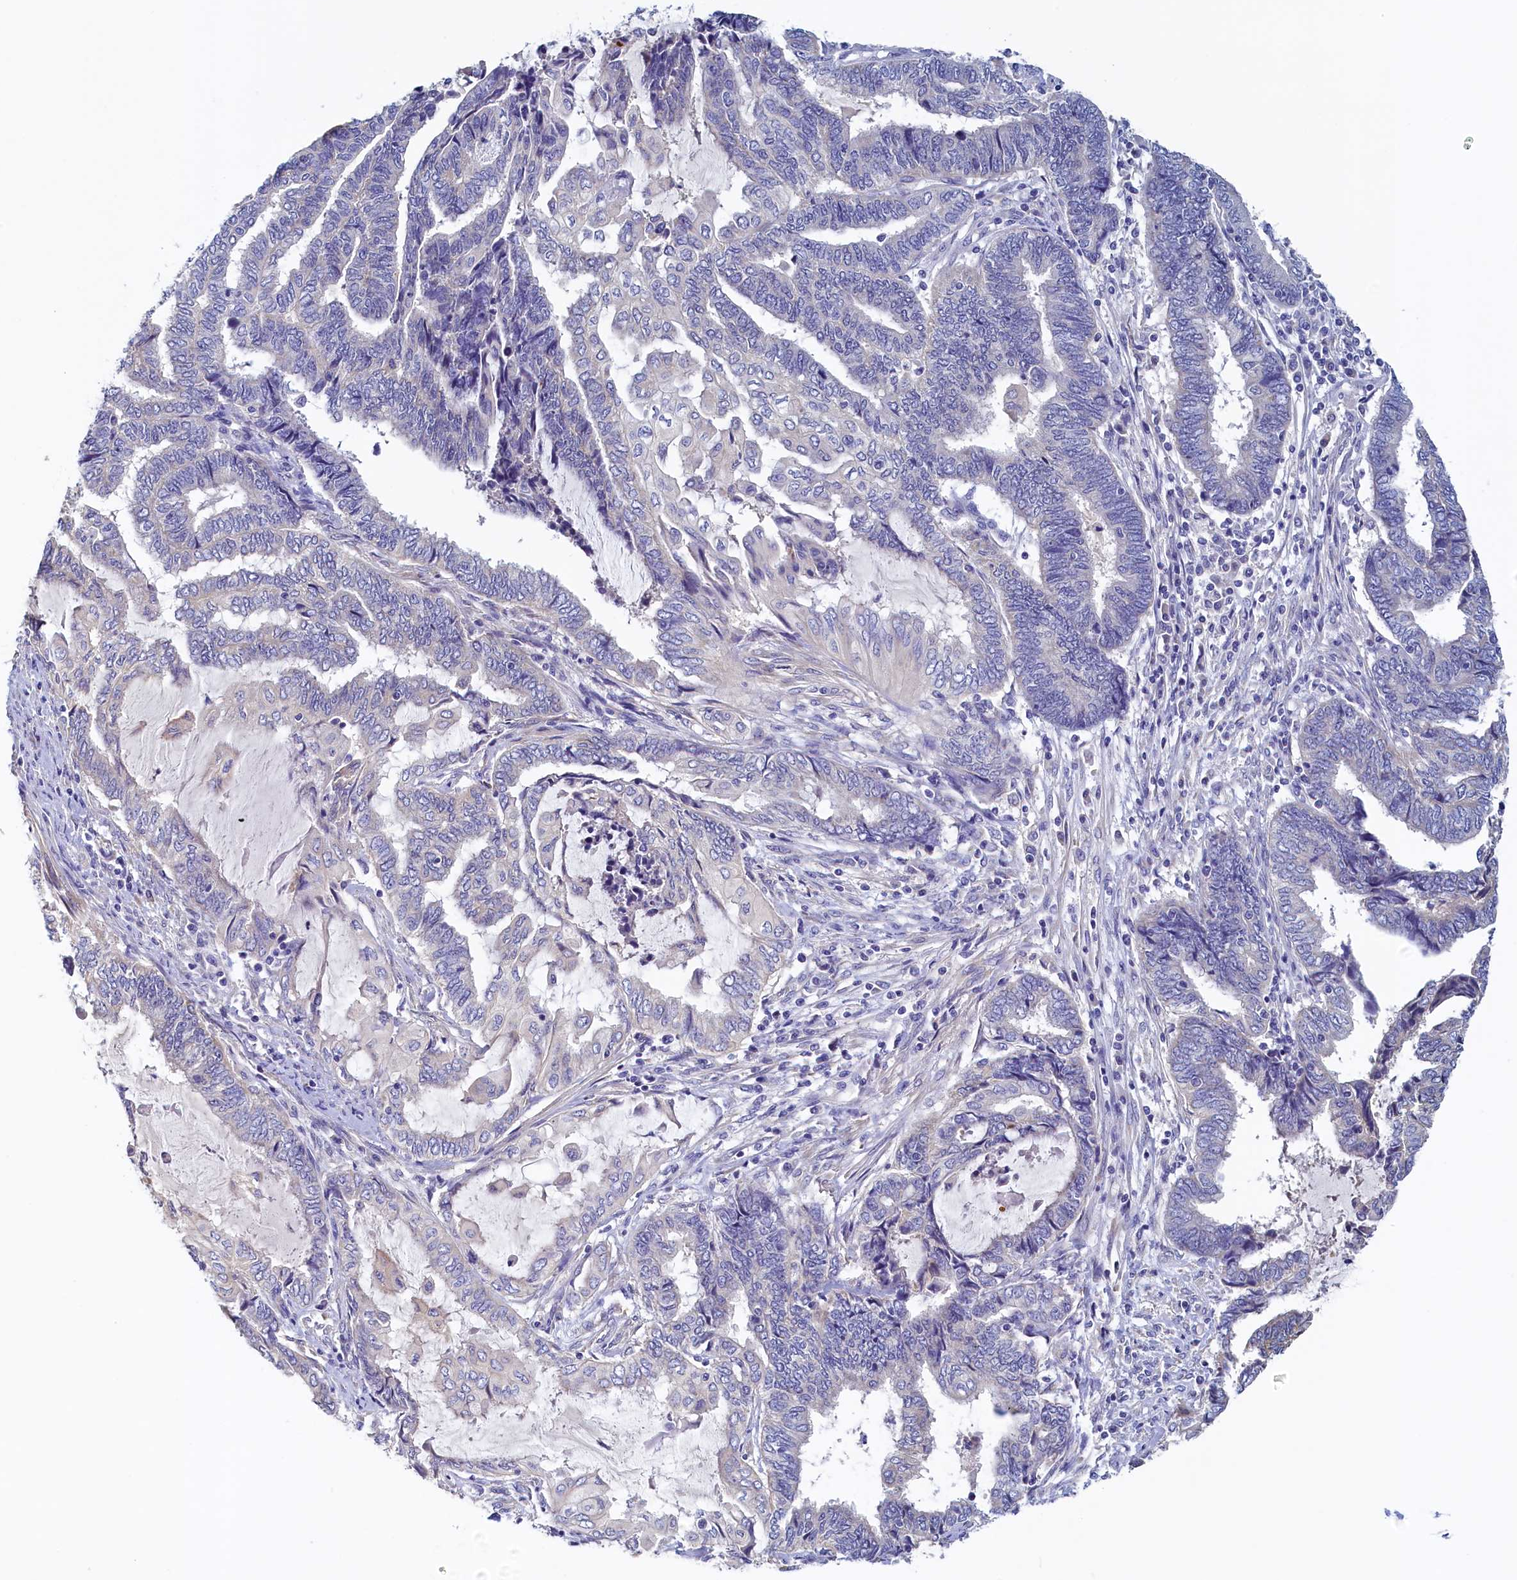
{"staining": {"intensity": "negative", "quantity": "none", "location": "none"}, "tissue": "endometrial cancer", "cell_type": "Tumor cells", "image_type": "cancer", "snomed": [{"axis": "morphology", "description": "Adenocarcinoma, NOS"}, {"axis": "topography", "description": "Uterus"}, {"axis": "topography", "description": "Endometrium"}], "caption": "Photomicrograph shows no significant protein expression in tumor cells of endometrial cancer (adenocarcinoma).", "gene": "DTD1", "patient": {"sex": "female", "age": 70}}